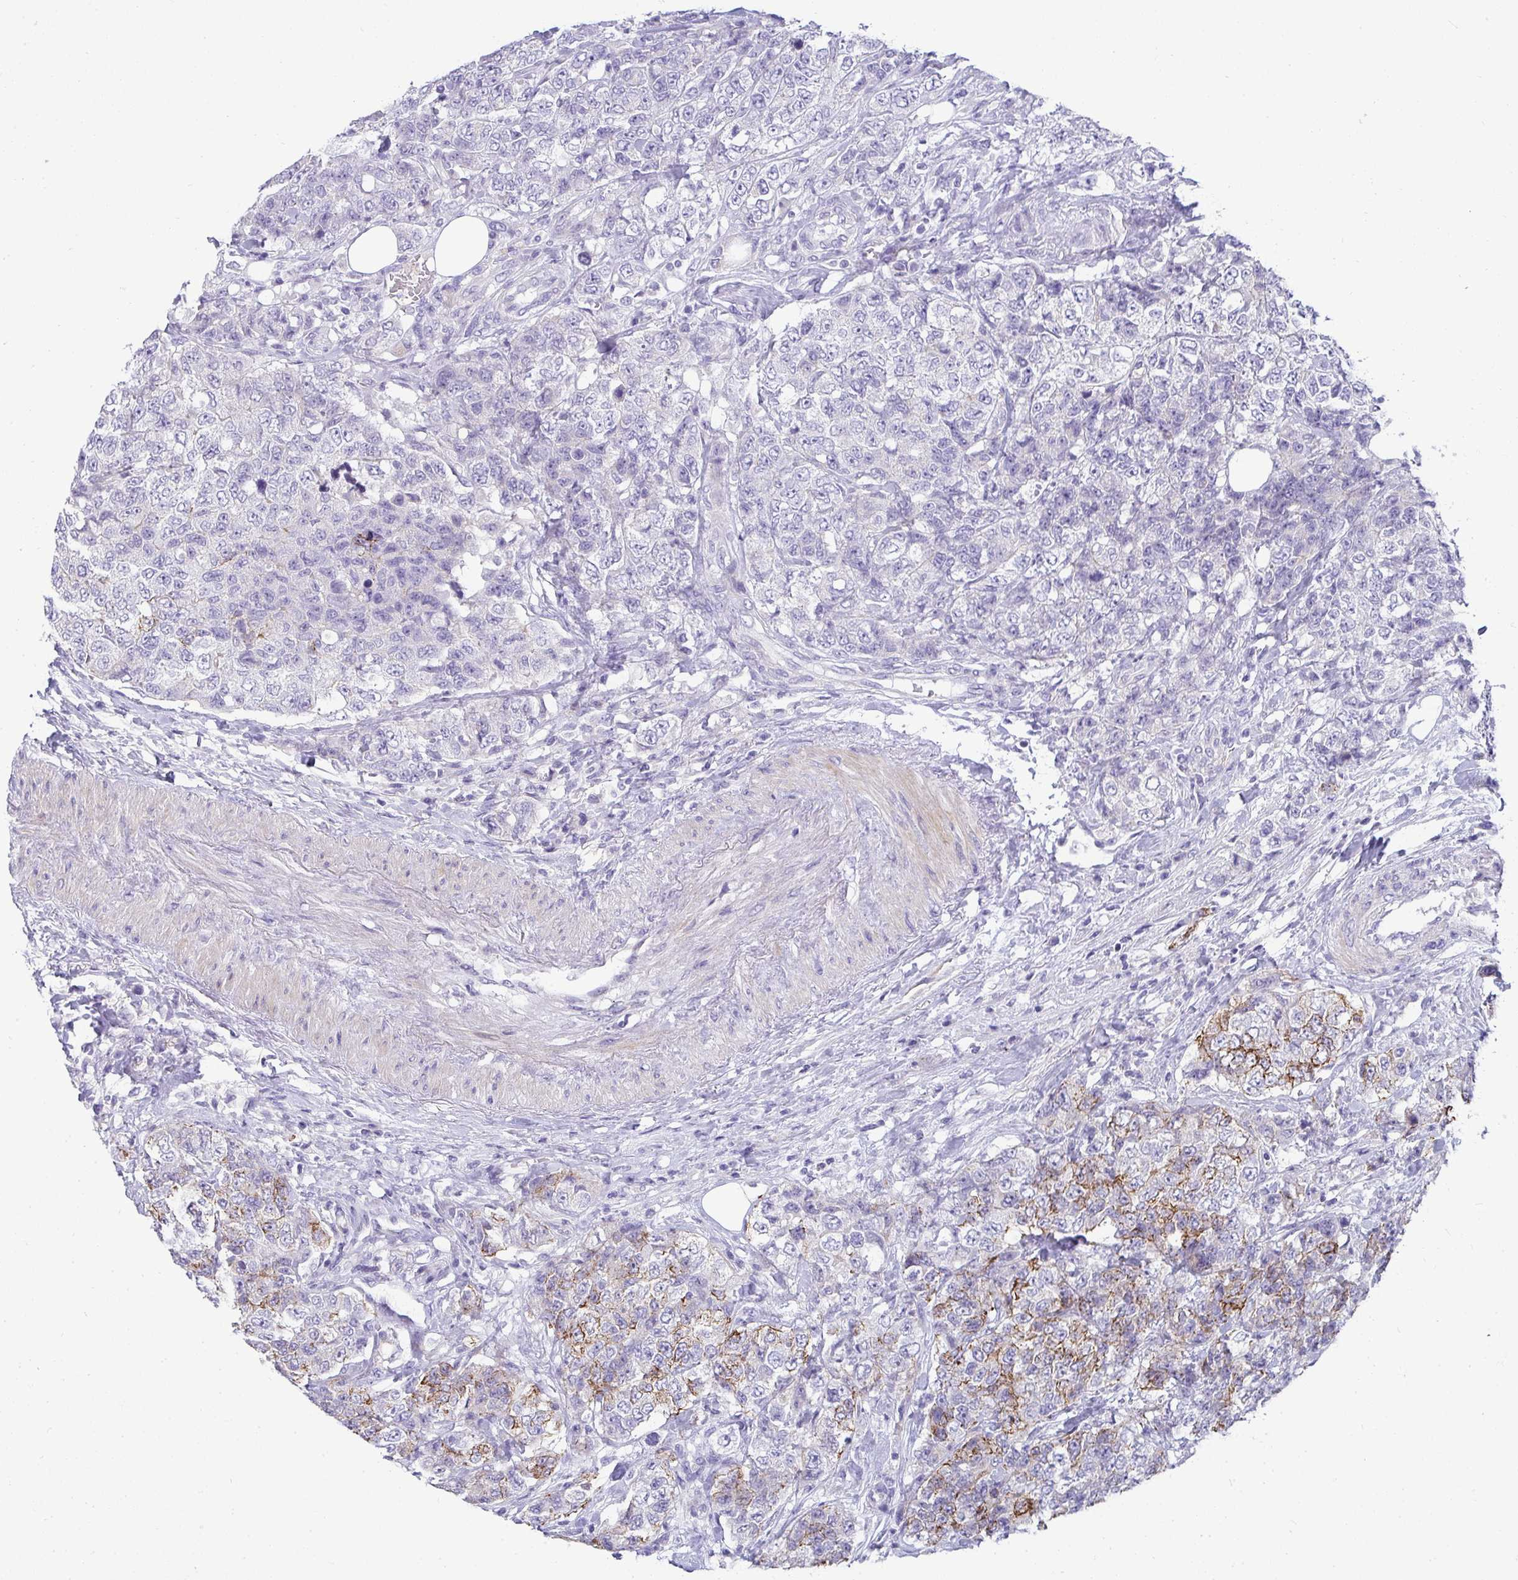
{"staining": {"intensity": "moderate", "quantity": "<25%", "location": "cytoplasmic/membranous"}, "tissue": "urothelial cancer", "cell_type": "Tumor cells", "image_type": "cancer", "snomed": [{"axis": "morphology", "description": "Urothelial carcinoma, High grade"}, {"axis": "topography", "description": "Urinary bladder"}], "caption": "Human high-grade urothelial carcinoma stained for a protein (brown) displays moderate cytoplasmic/membranous positive staining in approximately <25% of tumor cells.", "gene": "AK5", "patient": {"sex": "female", "age": 78}}